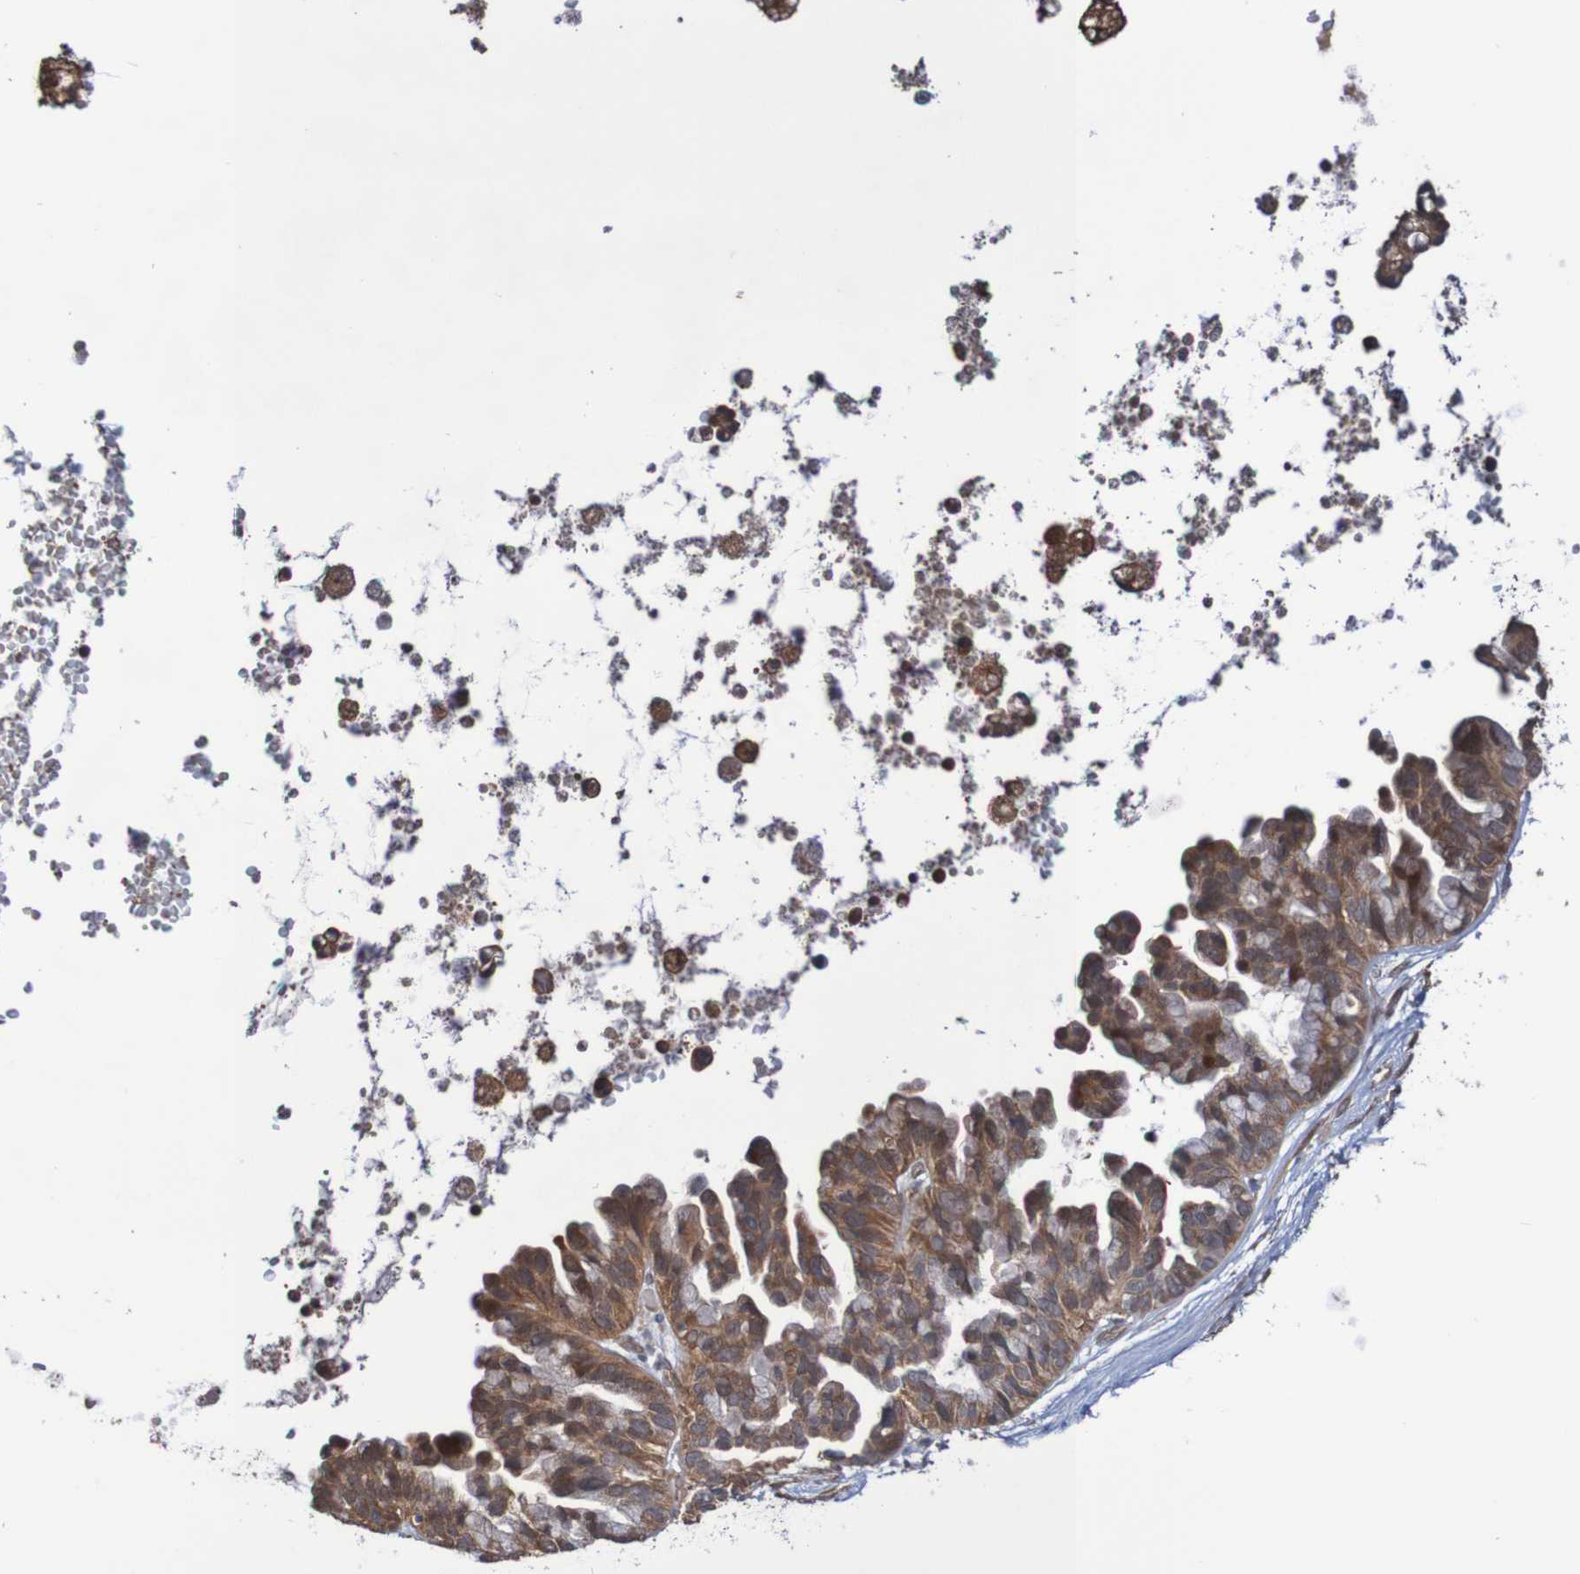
{"staining": {"intensity": "moderate", "quantity": ">75%", "location": "cytoplasmic/membranous,nuclear"}, "tissue": "ovarian cancer", "cell_type": "Tumor cells", "image_type": "cancer", "snomed": [{"axis": "morphology", "description": "Cystadenocarcinoma, serous, NOS"}, {"axis": "topography", "description": "Ovary"}], "caption": "Protein positivity by immunohistochemistry (IHC) displays moderate cytoplasmic/membranous and nuclear positivity in about >75% of tumor cells in ovarian cancer. (IHC, brightfield microscopy, high magnification).", "gene": "PHPT1", "patient": {"sex": "female", "age": 56}}